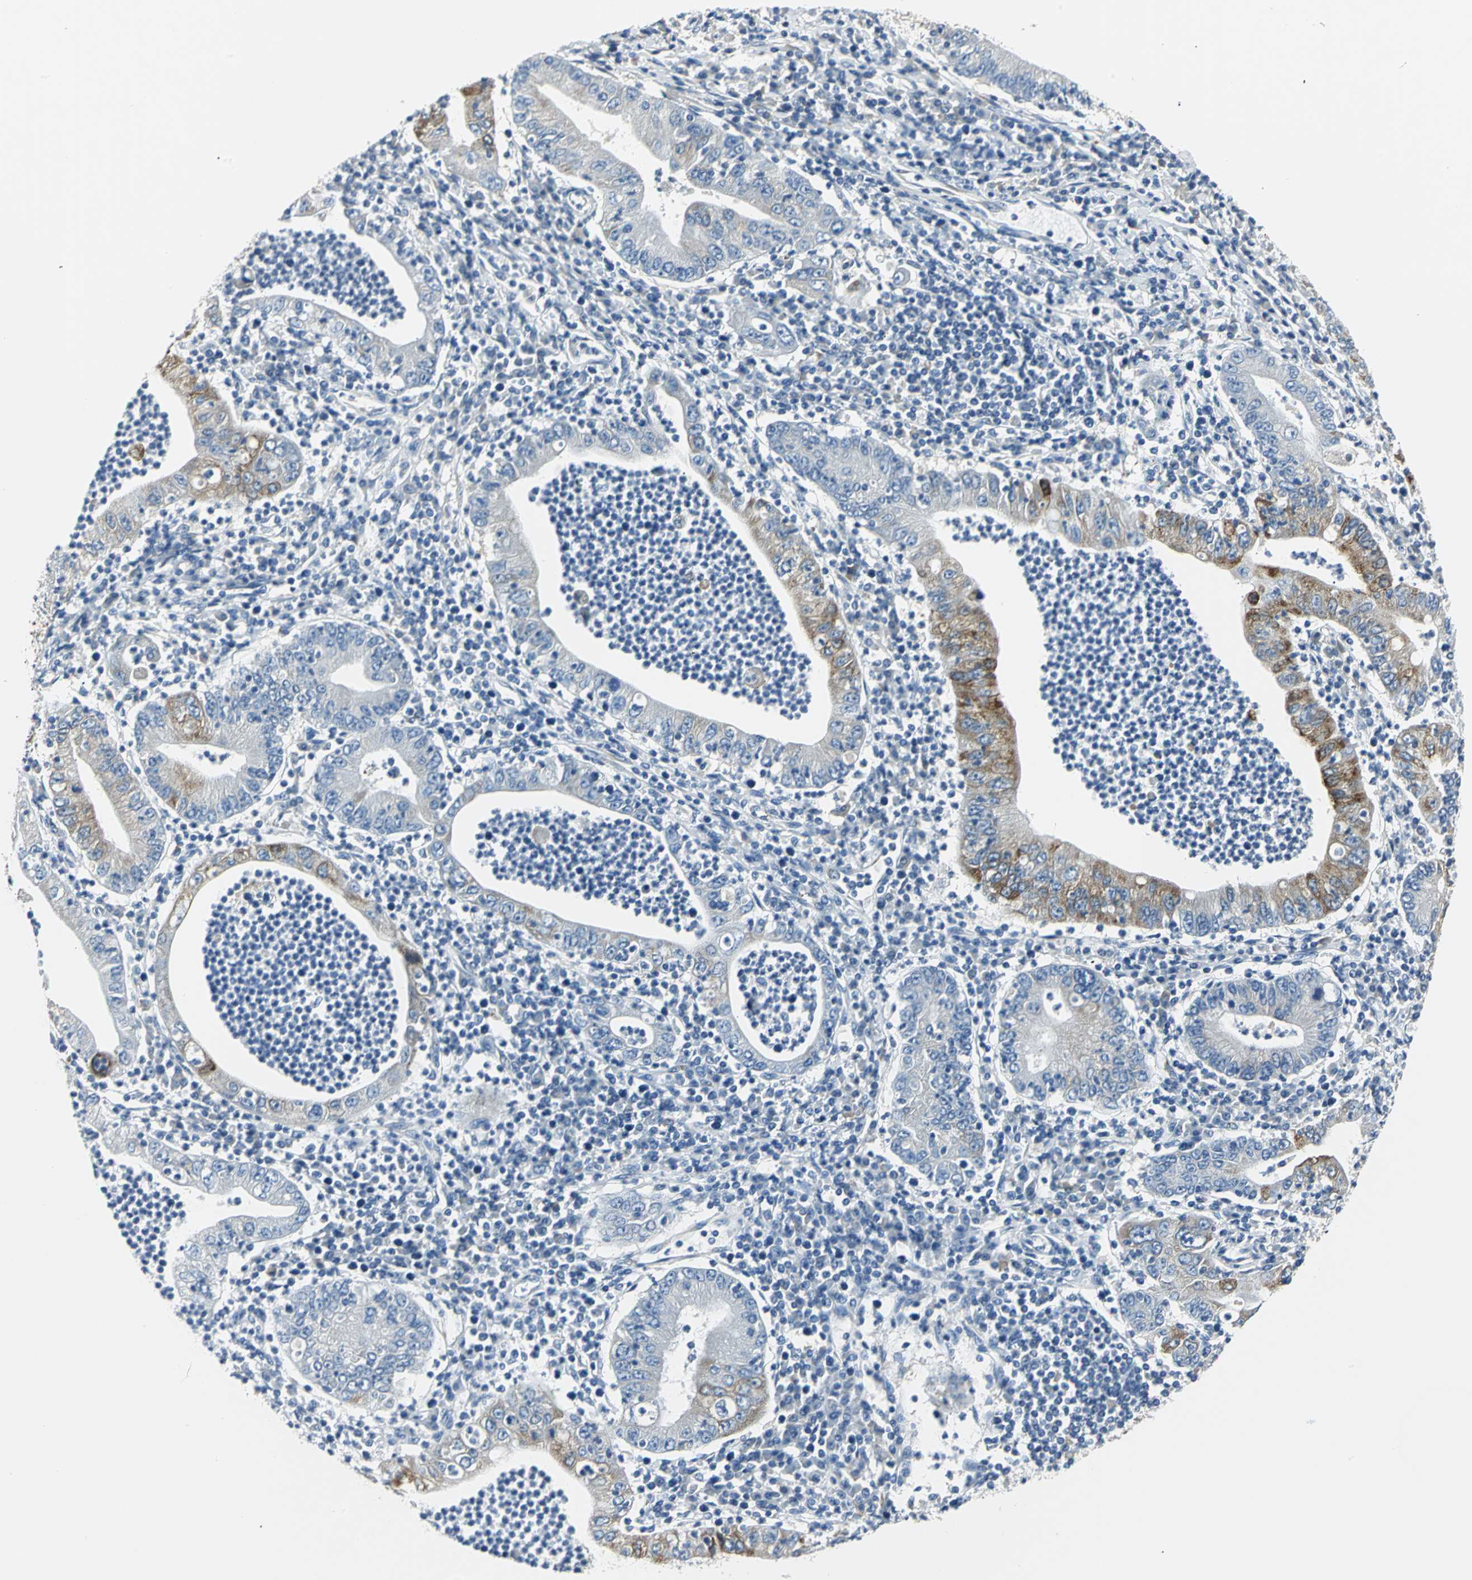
{"staining": {"intensity": "moderate", "quantity": "<25%", "location": "cytoplasmic/membranous"}, "tissue": "stomach cancer", "cell_type": "Tumor cells", "image_type": "cancer", "snomed": [{"axis": "morphology", "description": "Normal tissue, NOS"}, {"axis": "morphology", "description": "Adenocarcinoma, NOS"}, {"axis": "topography", "description": "Esophagus"}, {"axis": "topography", "description": "Stomach, upper"}, {"axis": "topography", "description": "Peripheral nerve tissue"}], "caption": "Immunohistochemical staining of human stomach cancer (adenocarcinoma) shows moderate cytoplasmic/membranous protein expression in approximately <25% of tumor cells.", "gene": "B3GNT2", "patient": {"sex": "male", "age": 62}}